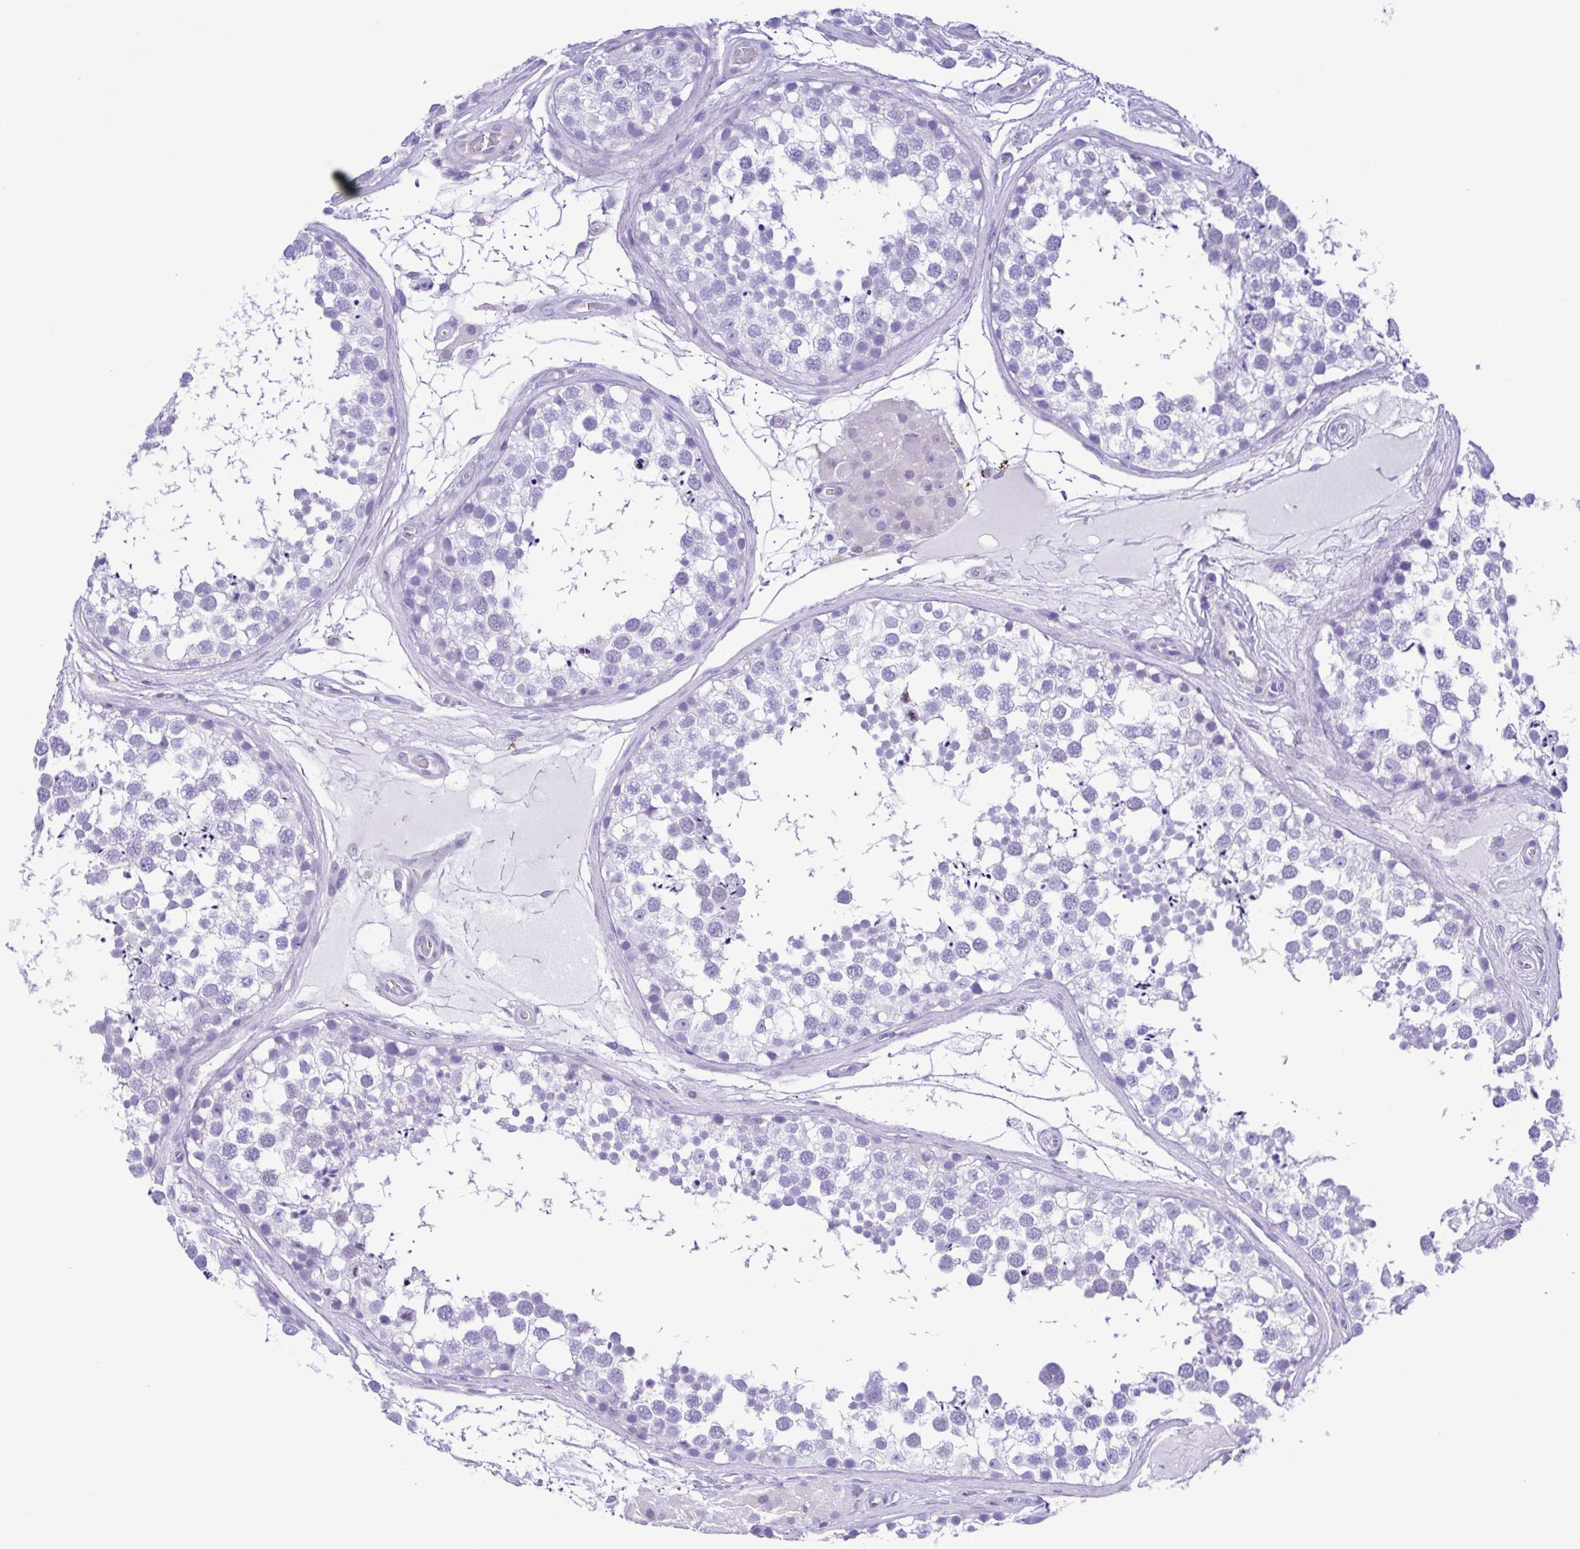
{"staining": {"intensity": "negative", "quantity": "none", "location": "none"}, "tissue": "testis", "cell_type": "Cells in seminiferous ducts", "image_type": "normal", "snomed": [{"axis": "morphology", "description": "Normal tissue, NOS"}, {"axis": "morphology", "description": "Seminoma, NOS"}, {"axis": "topography", "description": "Testis"}], "caption": "High power microscopy micrograph of an immunohistochemistry (IHC) photomicrograph of normal testis, revealing no significant expression in cells in seminiferous ducts. Brightfield microscopy of IHC stained with DAB (brown) and hematoxylin (blue), captured at high magnification.", "gene": "GPR17", "patient": {"sex": "male", "age": 65}}